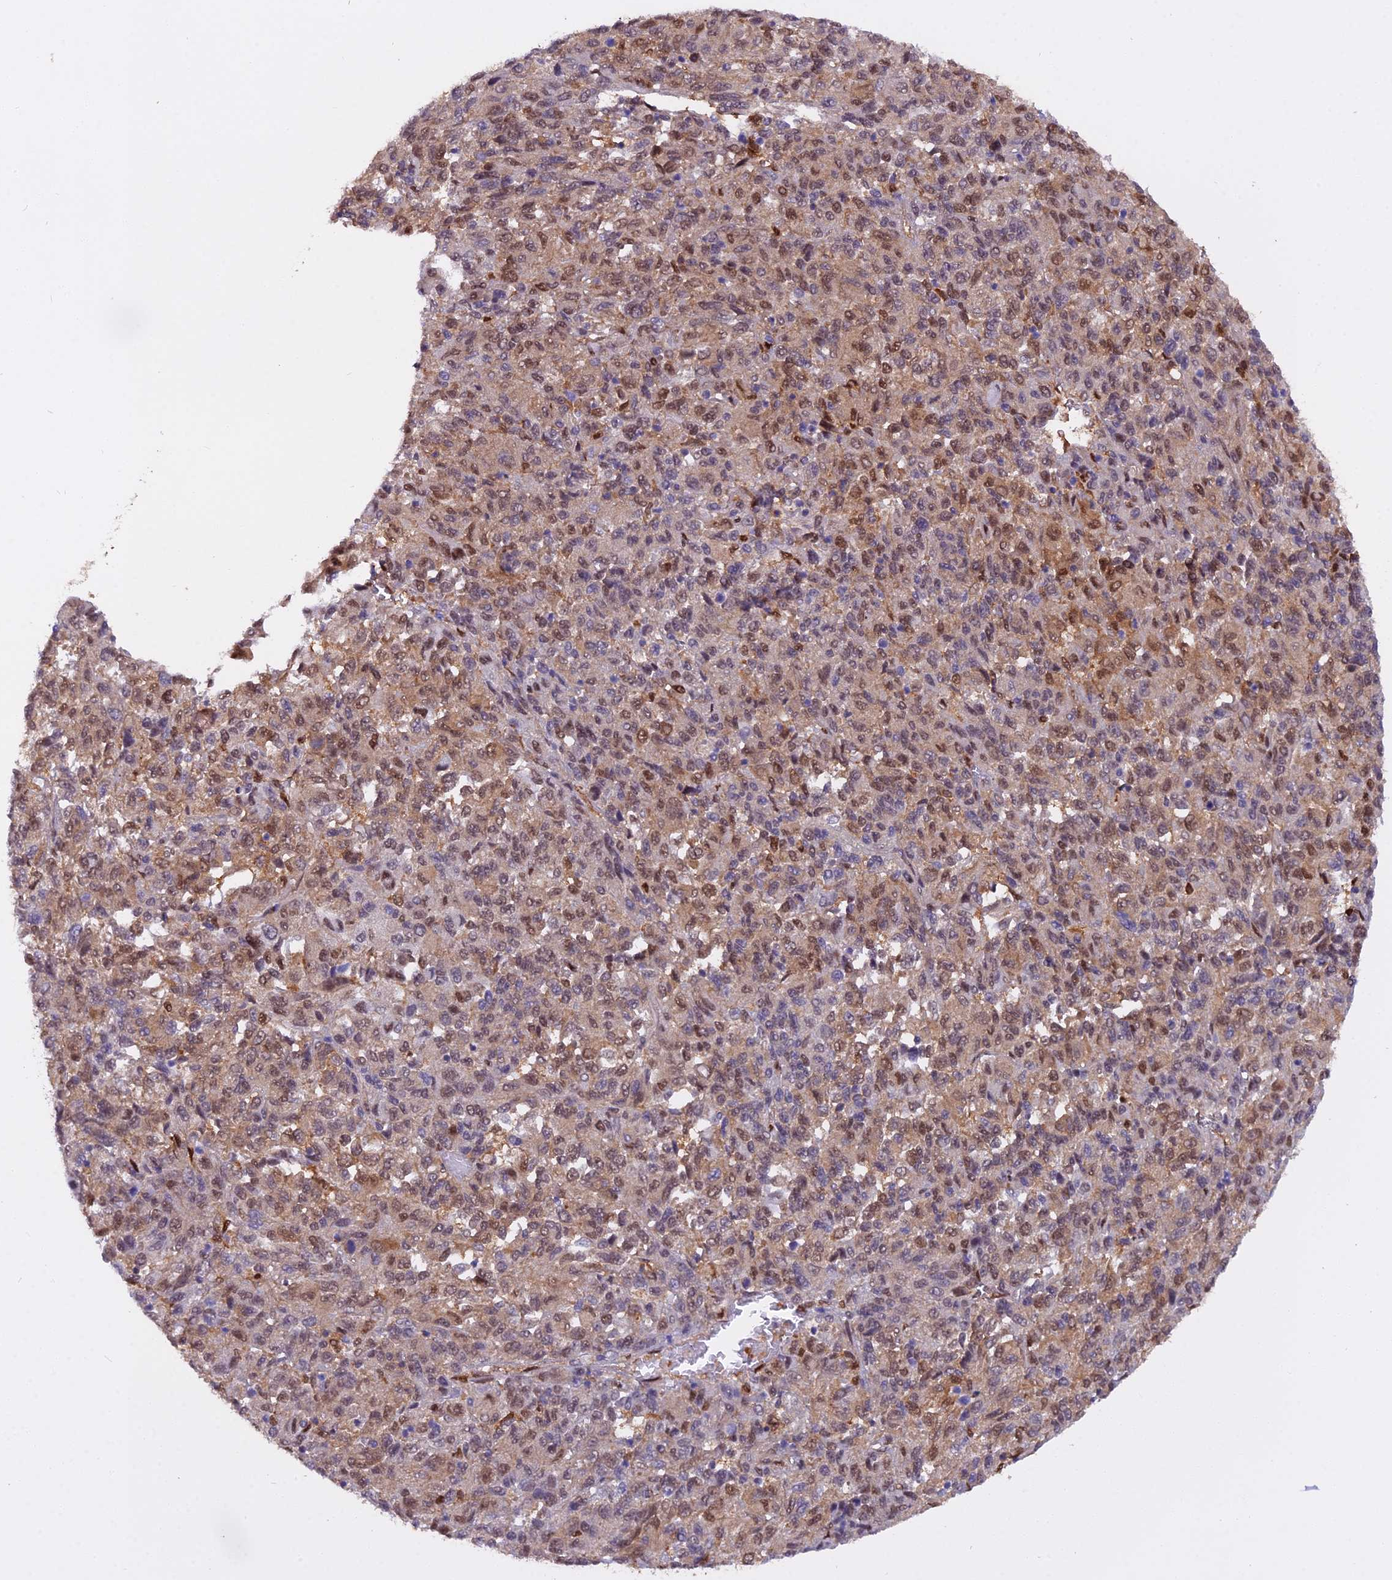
{"staining": {"intensity": "moderate", "quantity": ">75%", "location": "nuclear"}, "tissue": "melanoma", "cell_type": "Tumor cells", "image_type": "cancer", "snomed": [{"axis": "morphology", "description": "Malignant melanoma, Metastatic site"}, {"axis": "topography", "description": "Lung"}], "caption": "Immunohistochemical staining of malignant melanoma (metastatic site) exhibits medium levels of moderate nuclear staining in about >75% of tumor cells. Using DAB (3,3'-diaminobenzidine) (brown) and hematoxylin (blue) stains, captured at high magnification using brightfield microscopy.", "gene": "NPEPL1", "patient": {"sex": "male", "age": 64}}